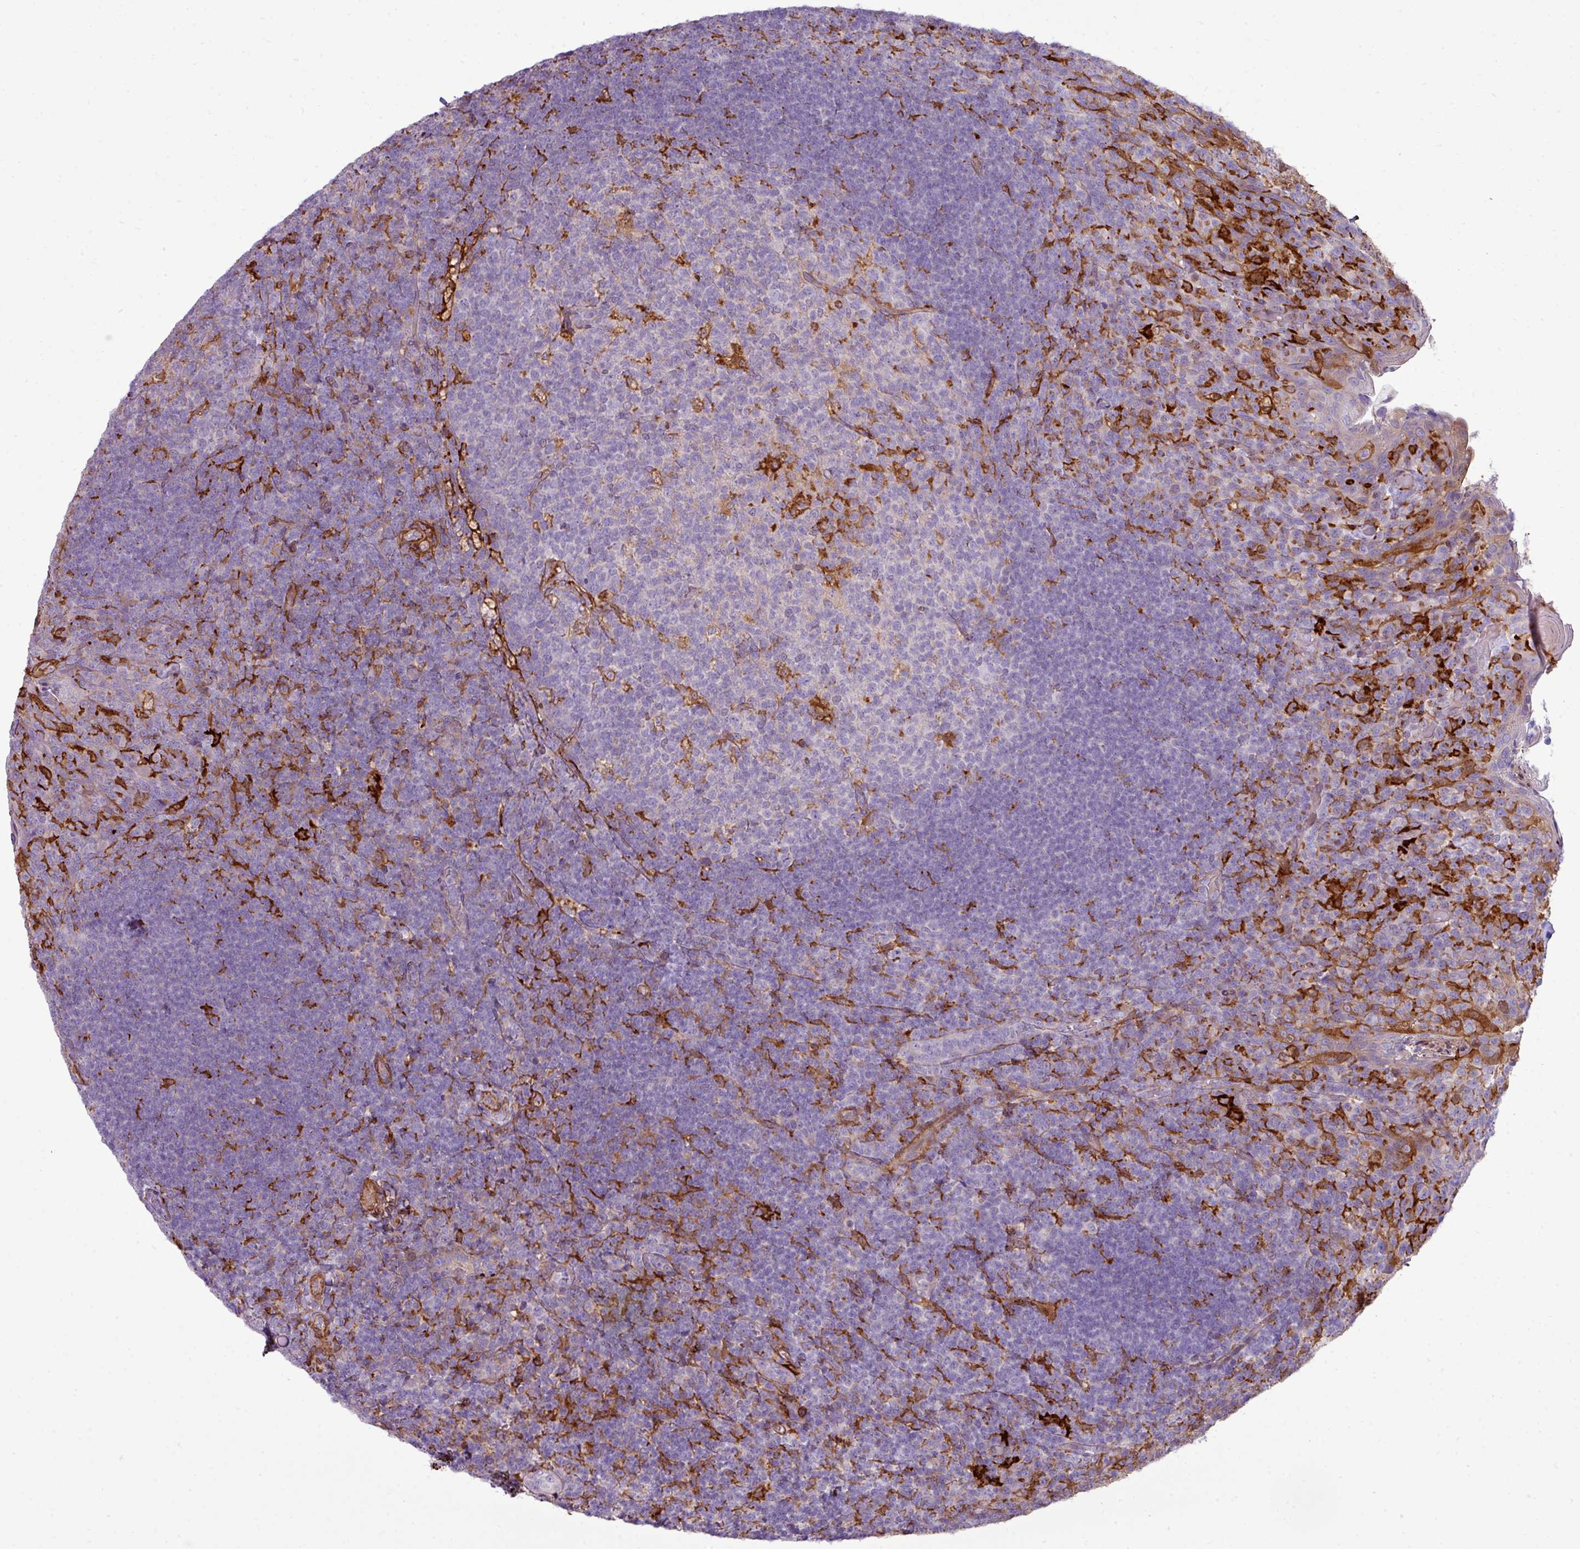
{"staining": {"intensity": "negative", "quantity": "none", "location": "none"}, "tissue": "tonsil", "cell_type": "Germinal center cells", "image_type": "normal", "snomed": [{"axis": "morphology", "description": "Normal tissue, NOS"}, {"axis": "topography", "description": "Tonsil"}], "caption": "DAB (3,3'-diaminobenzidine) immunohistochemical staining of normal human tonsil reveals no significant staining in germinal center cells. (DAB immunohistochemistry visualized using brightfield microscopy, high magnification).", "gene": "COL8A1", "patient": {"sex": "female", "age": 10}}